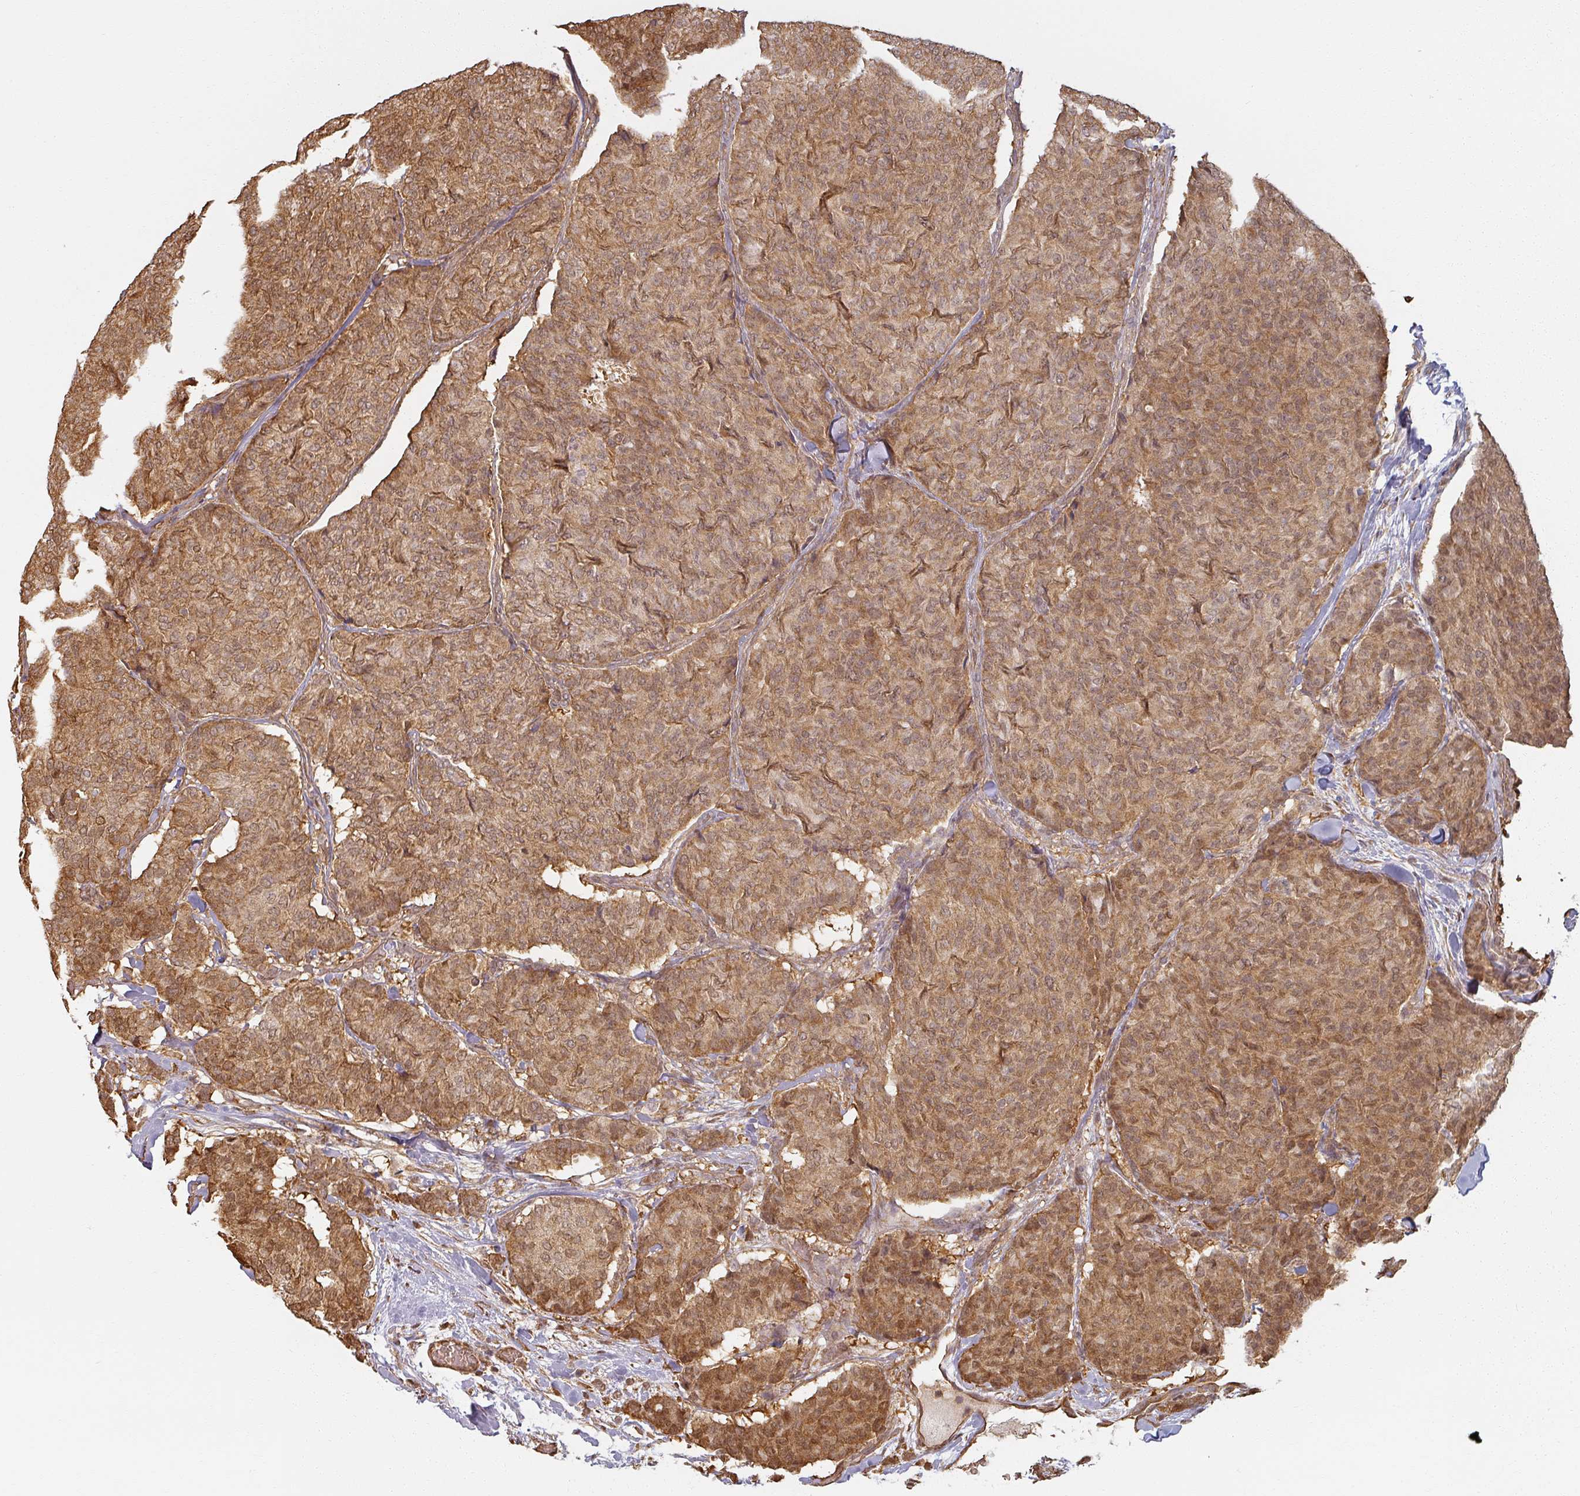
{"staining": {"intensity": "moderate", "quantity": ">75%", "location": "cytoplasmic/membranous,nuclear"}, "tissue": "breast cancer", "cell_type": "Tumor cells", "image_type": "cancer", "snomed": [{"axis": "morphology", "description": "Duct carcinoma"}, {"axis": "topography", "description": "Breast"}], "caption": "There is medium levels of moderate cytoplasmic/membranous and nuclear positivity in tumor cells of breast cancer (intraductal carcinoma), as demonstrated by immunohistochemical staining (brown color).", "gene": "MED19", "patient": {"sex": "female", "age": 75}}